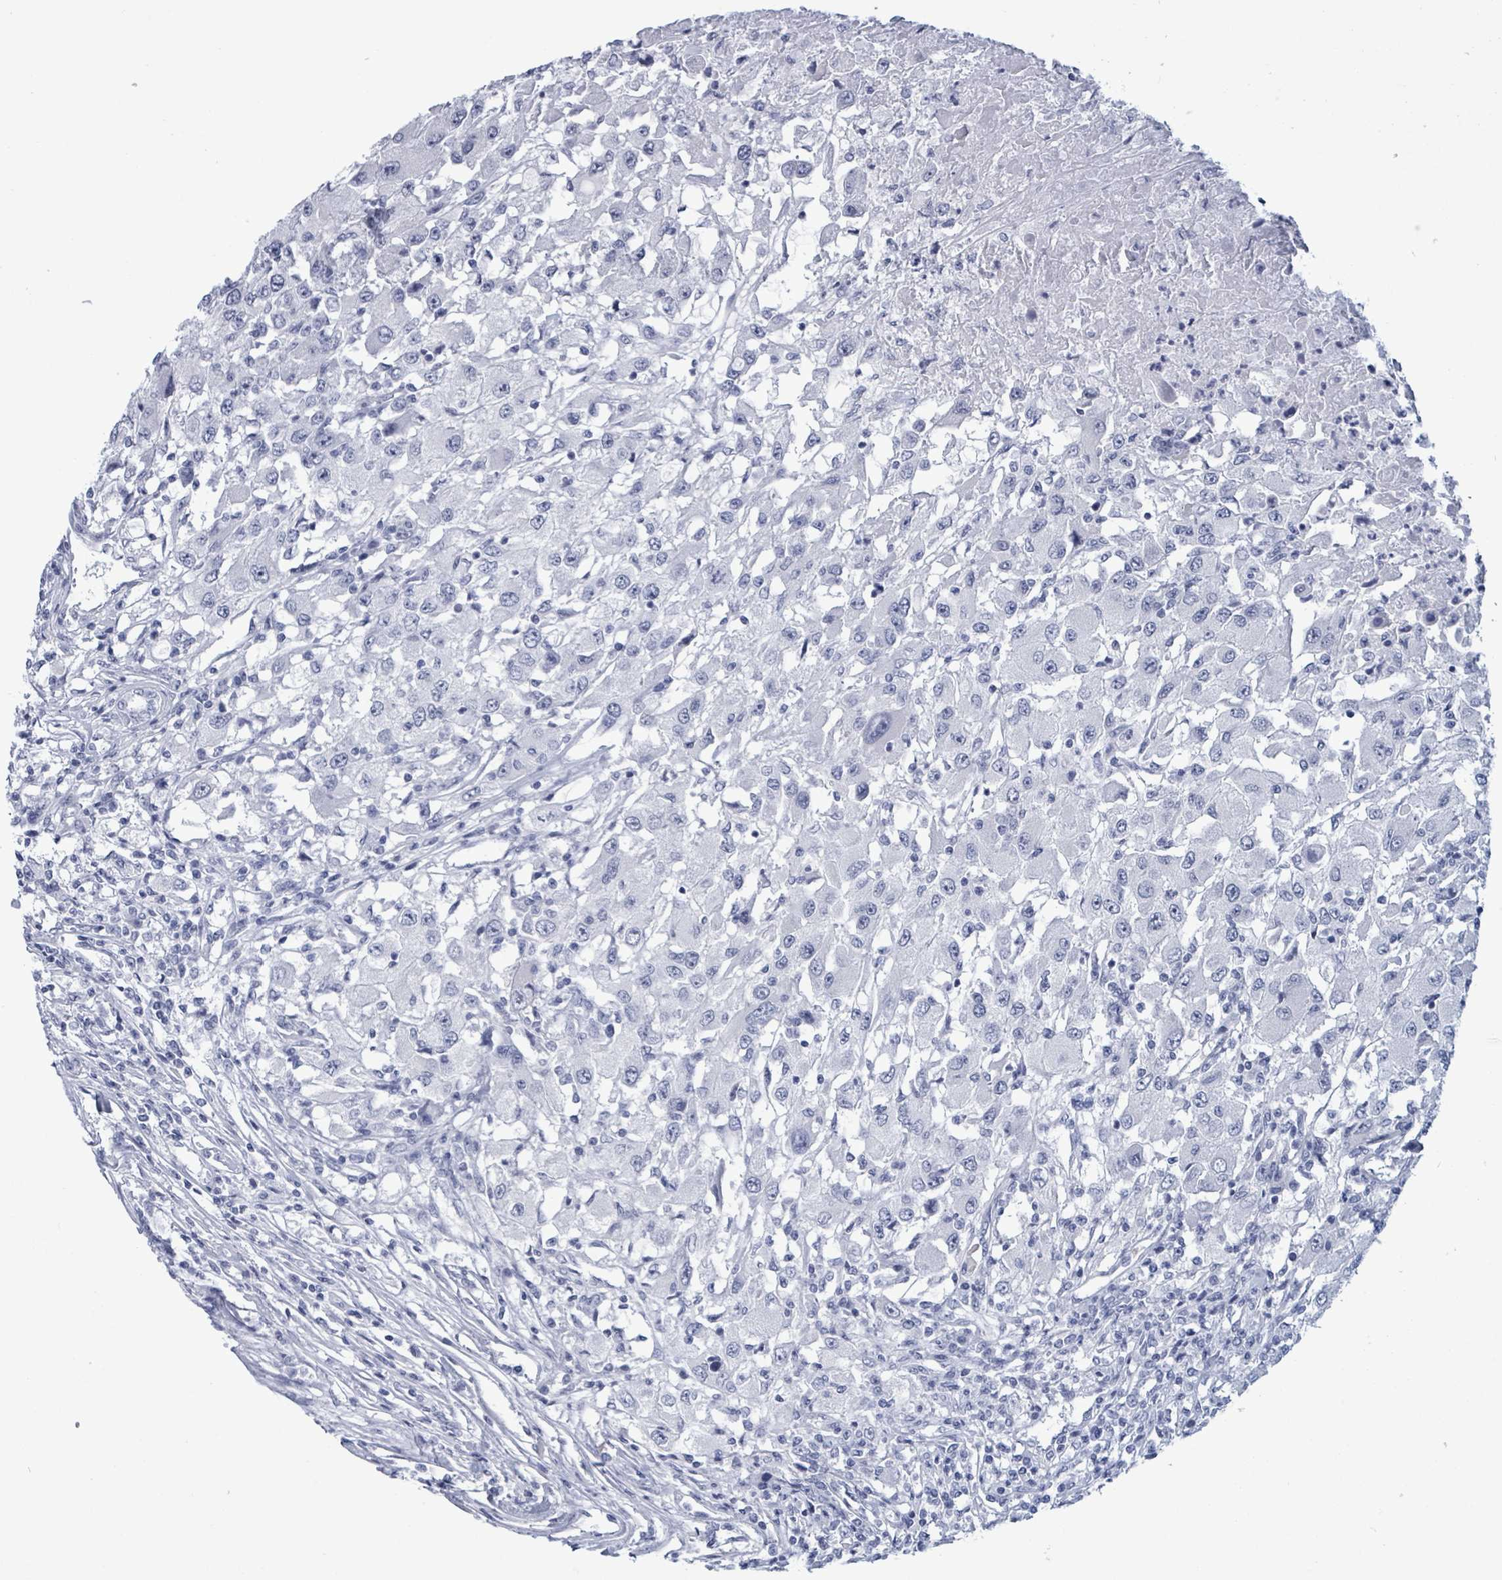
{"staining": {"intensity": "negative", "quantity": "none", "location": "none"}, "tissue": "renal cancer", "cell_type": "Tumor cells", "image_type": "cancer", "snomed": [{"axis": "morphology", "description": "Adenocarcinoma, NOS"}, {"axis": "topography", "description": "Kidney"}], "caption": "Immunohistochemical staining of human renal adenocarcinoma exhibits no significant expression in tumor cells.", "gene": "NKX2-1", "patient": {"sex": "female", "age": 67}}